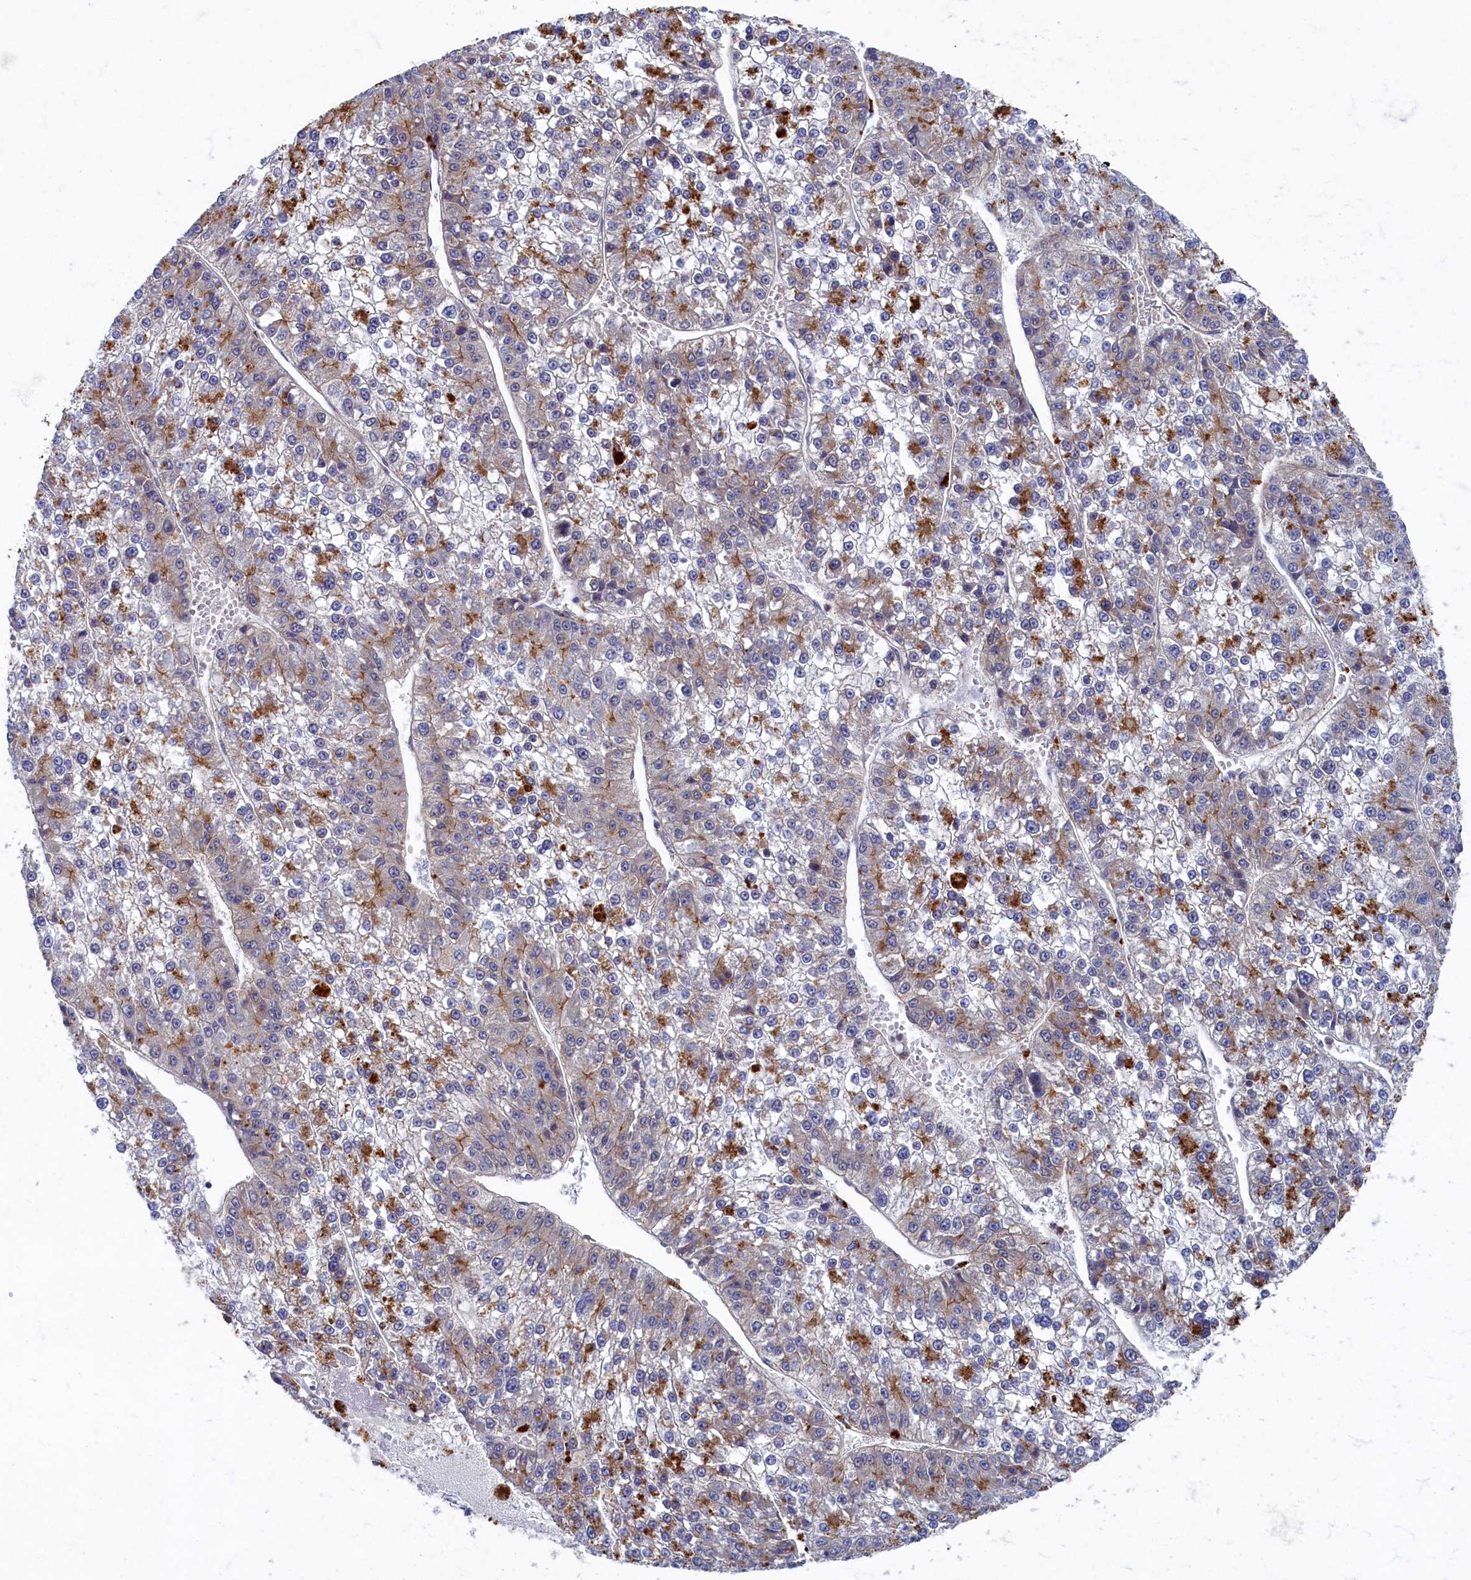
{"staining": {"intensity": "moderate", "quantity": "25%-75%", "location": "cytoplasmic/membranous"}, "tissue": "liver cancer", "cell_type": "Tumor cells", "image_type": "cancer", "snomed": [{"axis": "morphology", "description": "Carcinoma, Hepatocellular, NOS"}, {"axis": "topography", "description": "Liver"}], "caption": "IHC of human liver cancer (hepatocellular carcinoma) displays medium levels of moderate cytoplasmic/membranous expression in approximately 25%-75% of tumor cells.", "gene": "PSMG2", "patient": {"sex": "female", "age": 73}}